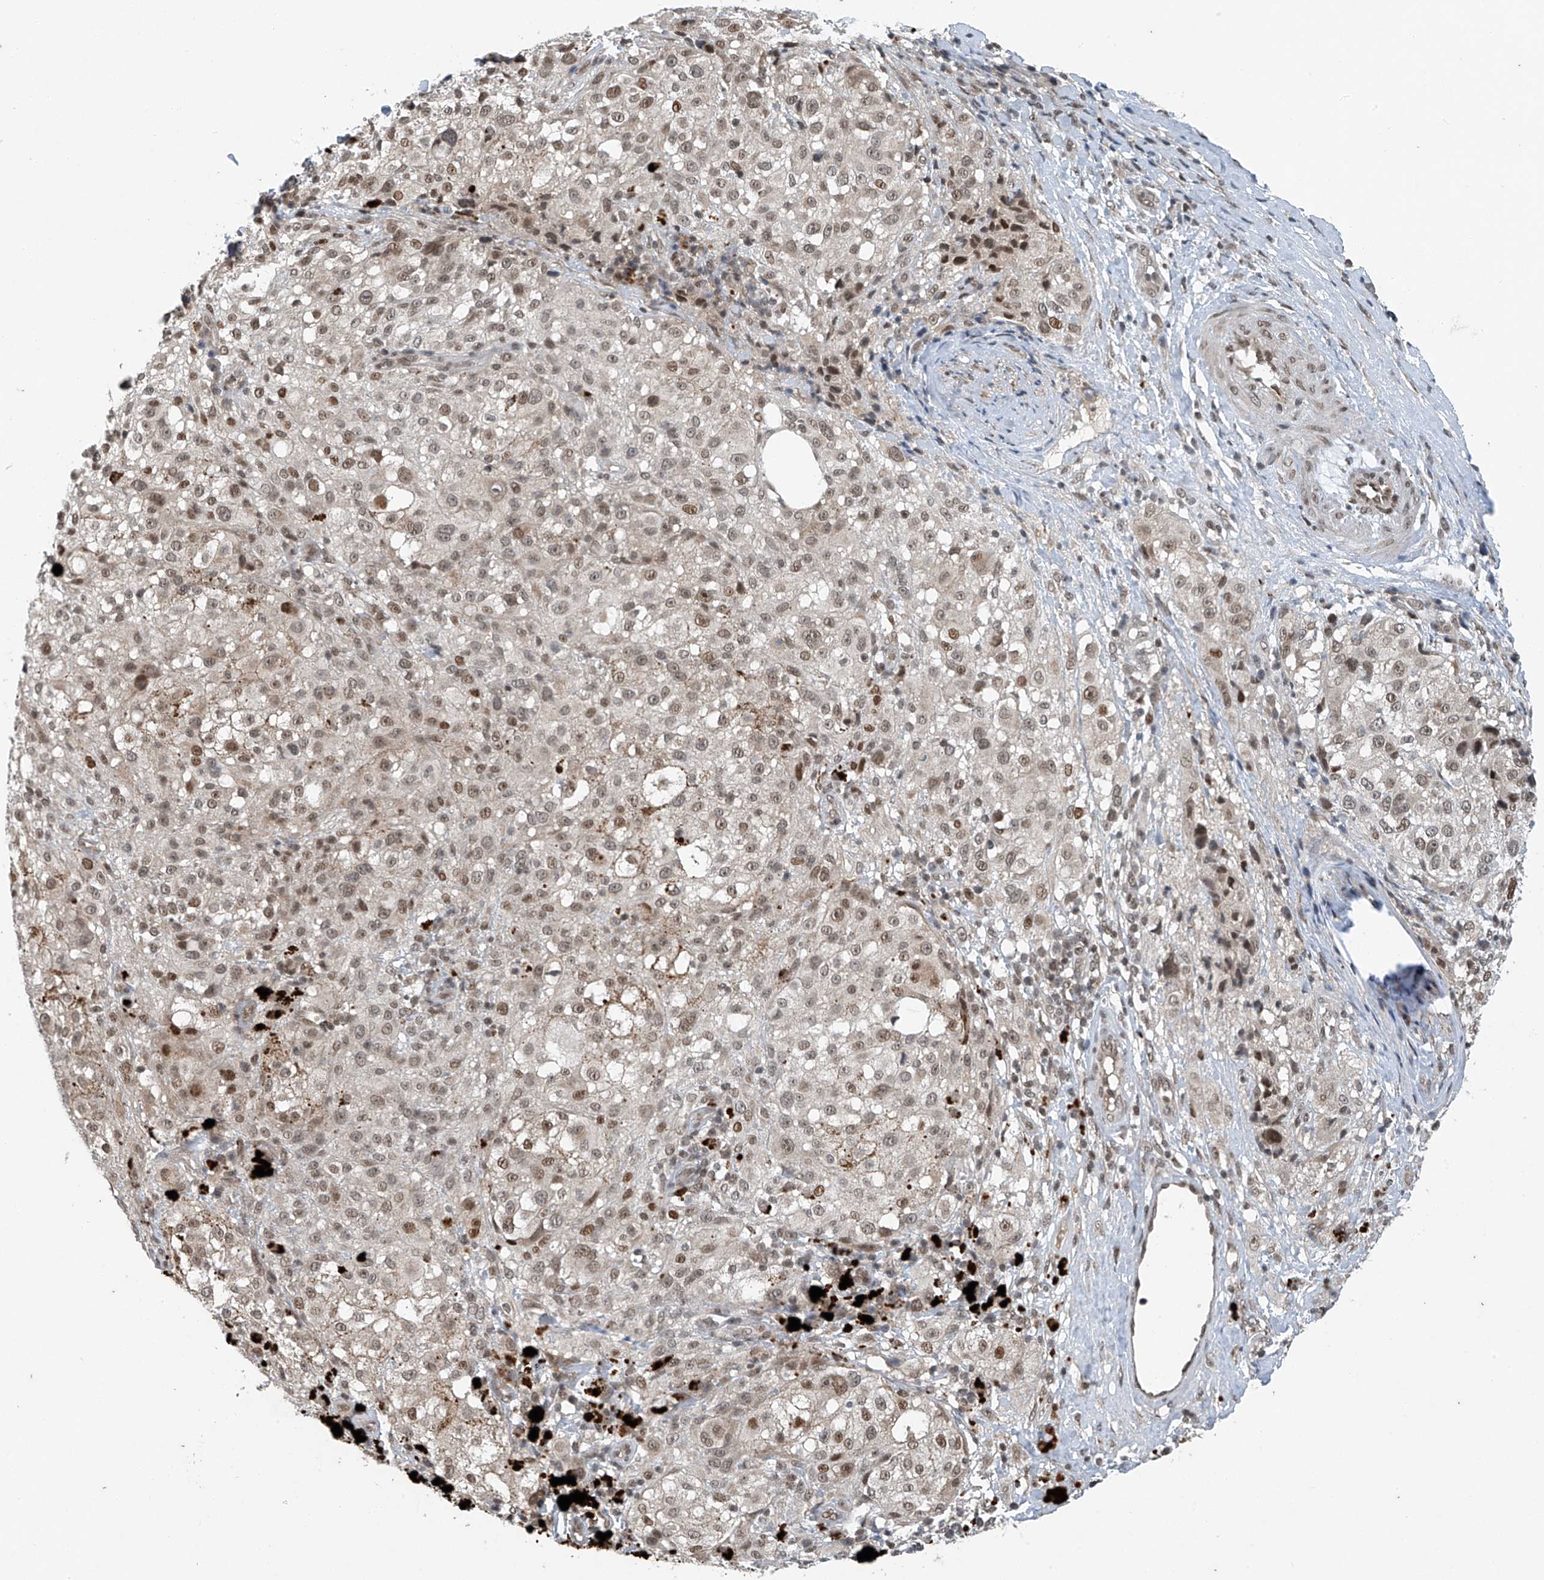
{"staining": {"intensity": "weak", "quantity": ">75%", "location": "nuclear"}, "tissue": "melanoma", "cell_type": "Tumor cells", "image_type": "cancer", "snomed": [{"axis": "morphology", "description": "Necrosis, NOS"}, {"axis": "morphology", "description": "Malignant melanoma, NOS"}, {"axis": "topography", "description": "Skin"}], "caption": "Malignant melanoma stained with a protein marker exhibits weak staining in tumor cells.", "gene": "TAF8", "patient": {"sex": "female", "age": 87}}